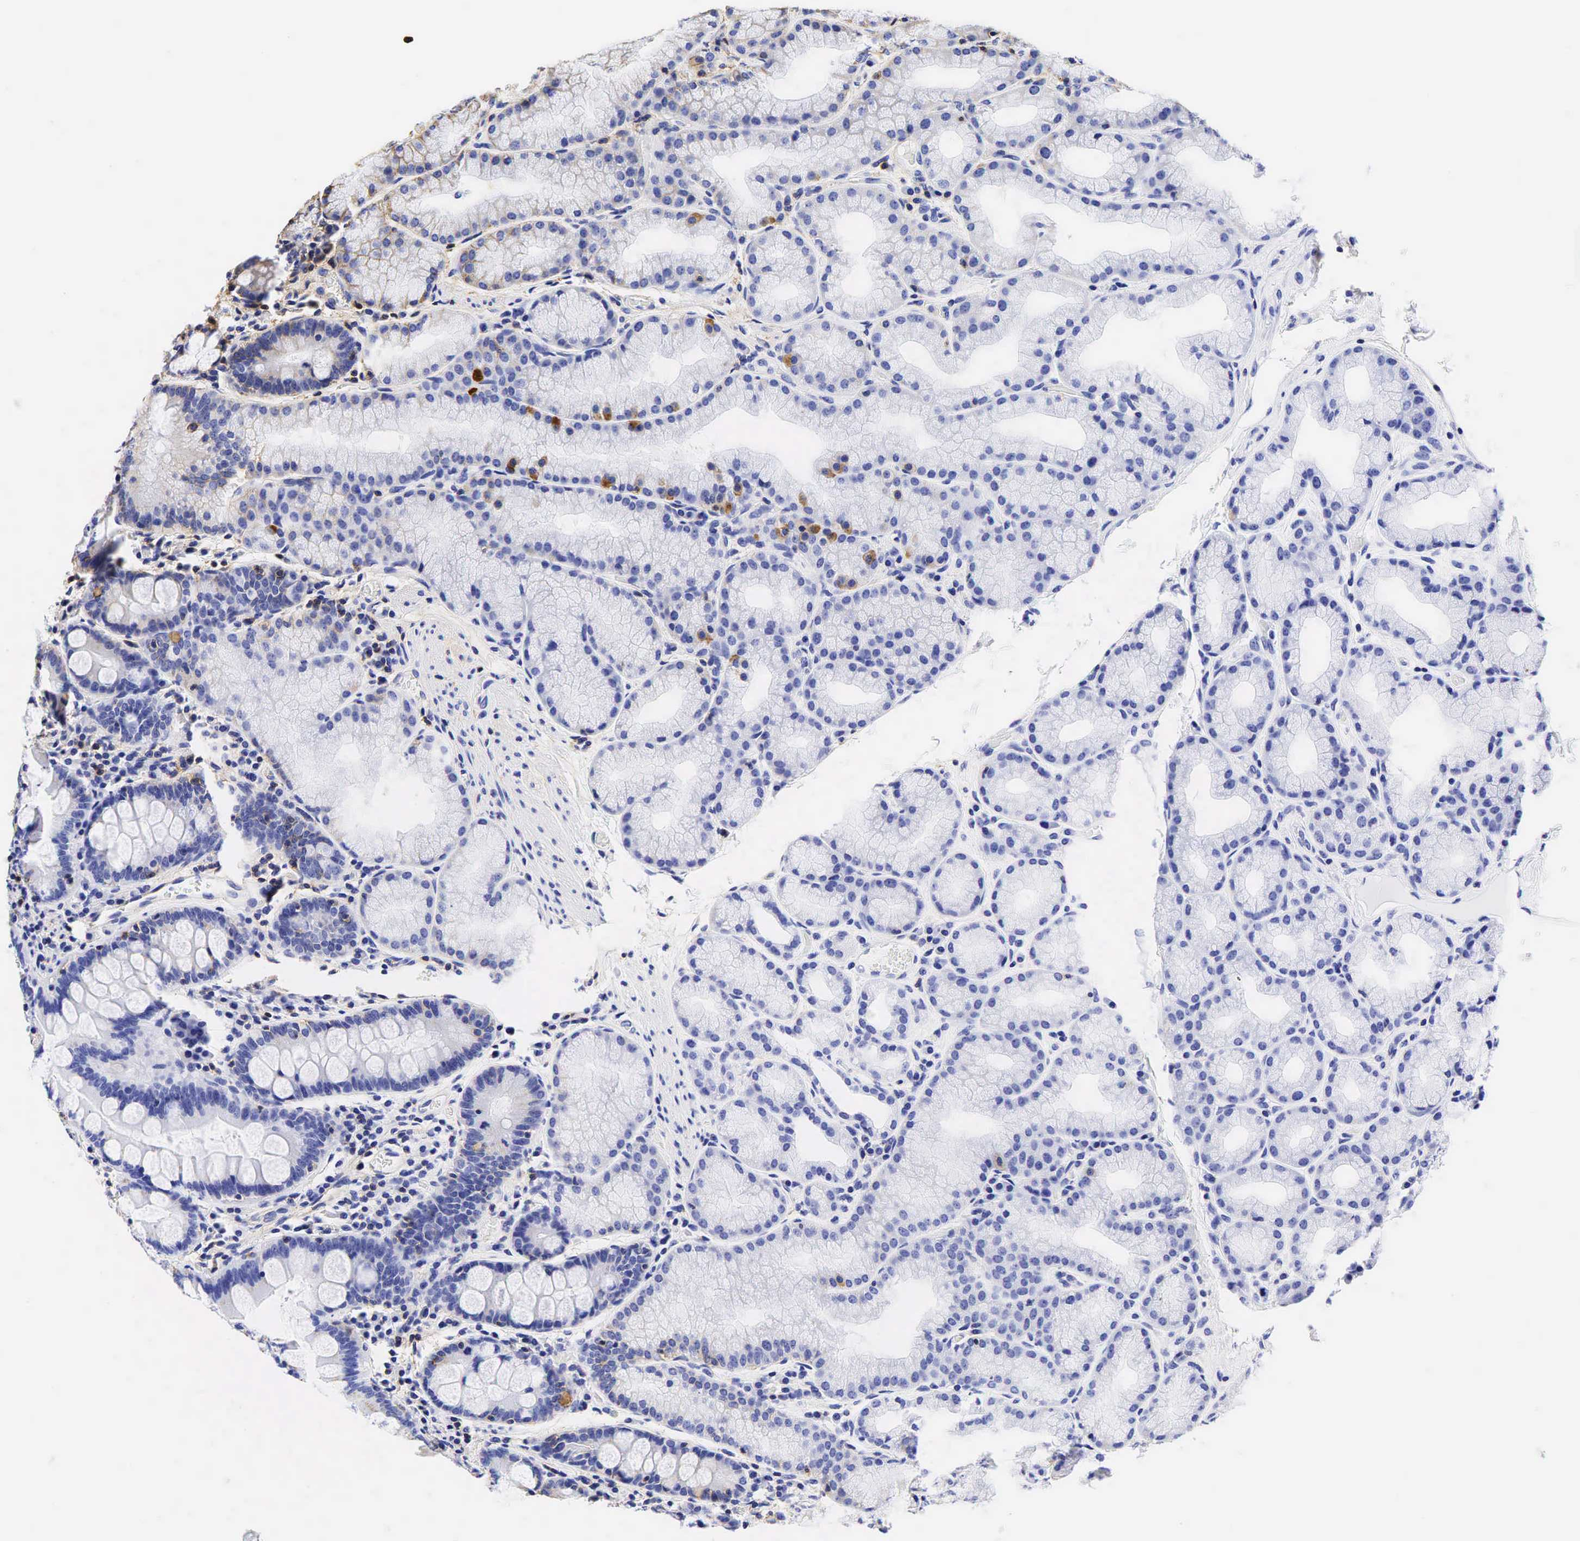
{"staining": {"intensity": "weak", "quantity": "25%-75%", "location": "cytoplasmic/membranous"}, "tissue": "duodenum", "cell_type": "Glandular cells", "image_type": "normal", "snomed": [{"axis": "morphology", "description": "Normal tissue, NOS"}, {"axis": "topography", "description": "Duodenum"}], "caption": "A high-resolution histopathology image shows IHC staining of benign duodenum, which displays weak cytoplasmic/membranous staining in about 25%-75% of glandular cells. Ihc stains the protein in brown and the nuclei are stained blue.", "gene": "CD99", "patient": {"sex": "female", "age": 43}}